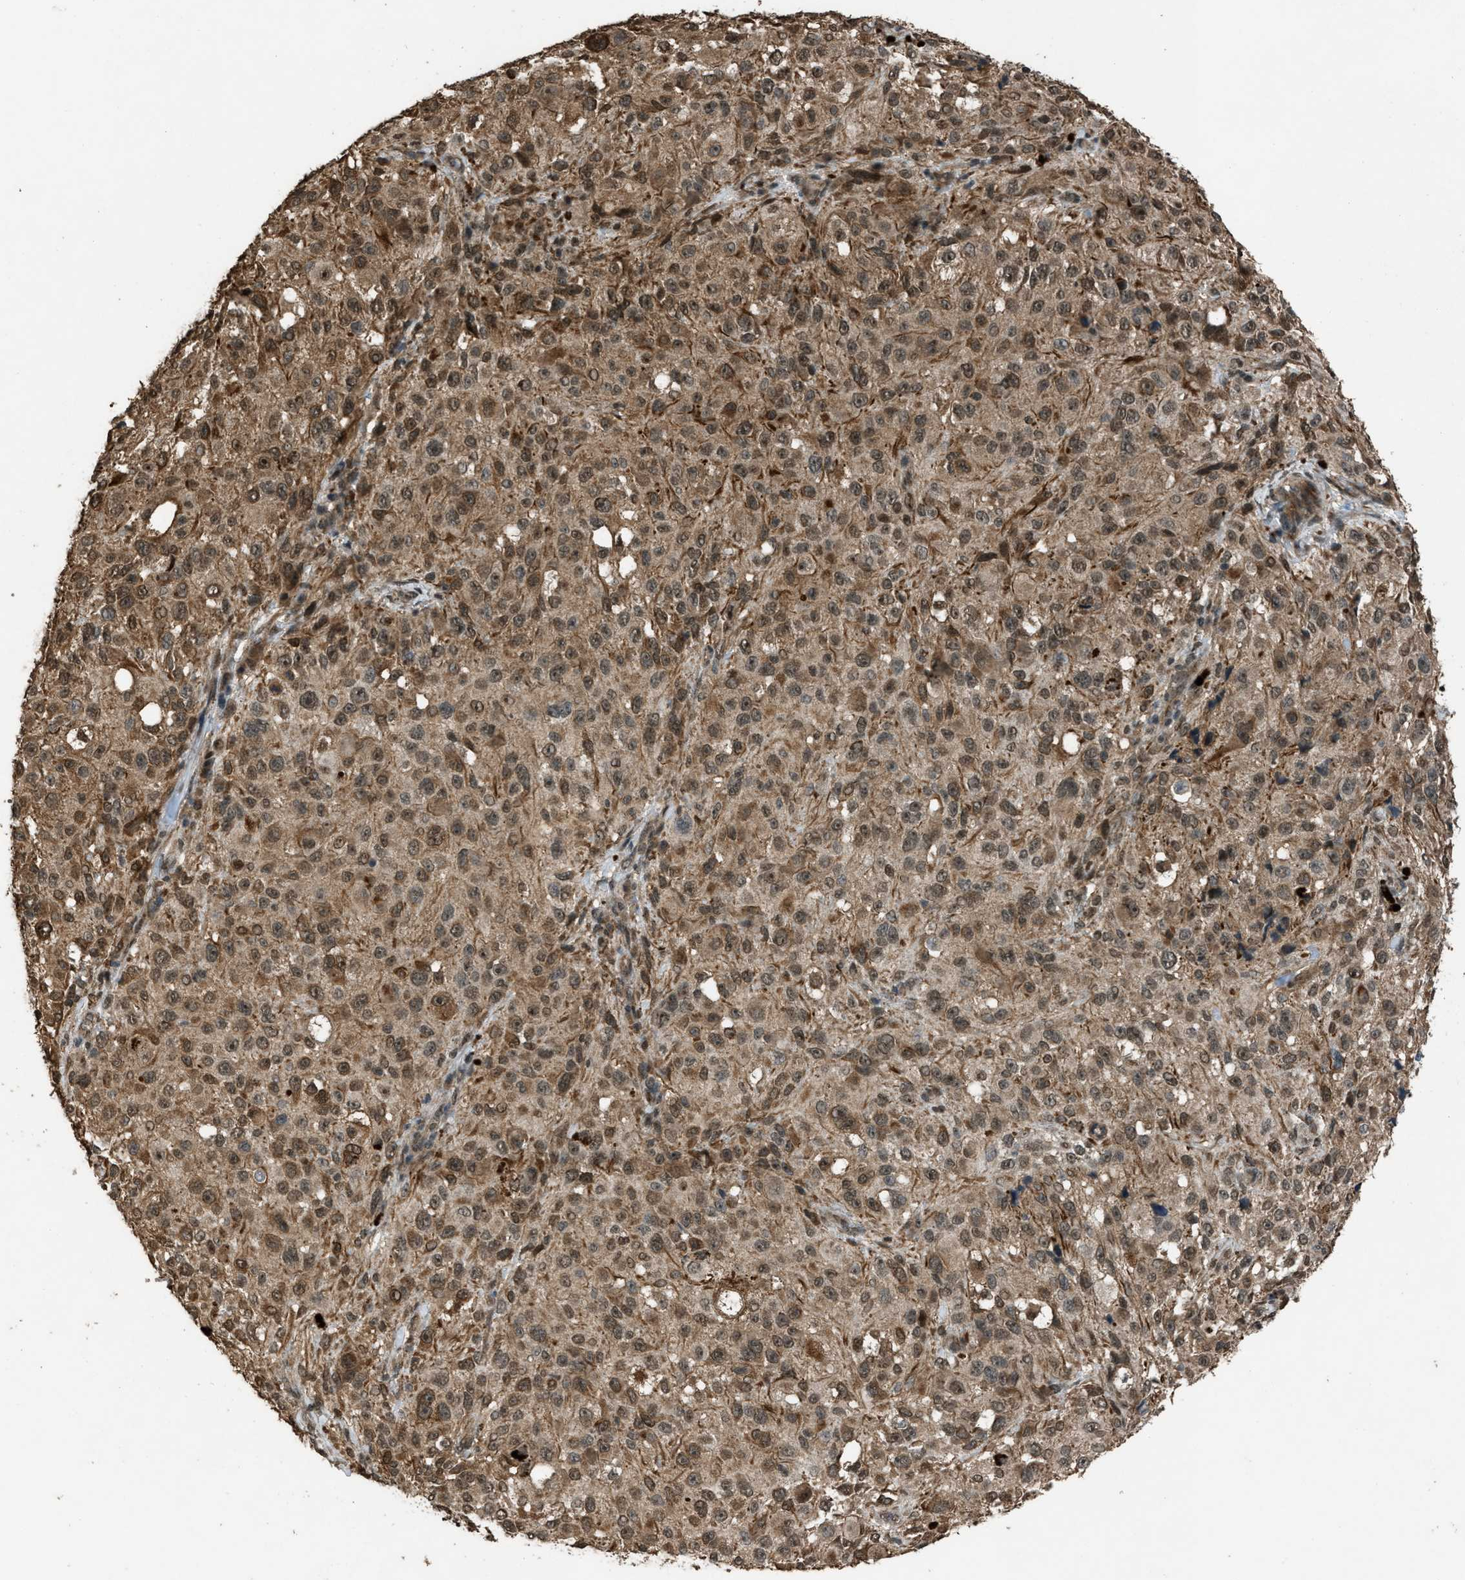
{"staining": {"intensity": "moderate", "quantity": ">75%", "location": "cytoplasmic/membranous,nuclear"}, "tissue": "melanoma", "cell_type": "Tumor cells", "image_type": "cancer", "snomed": [{"axis": "morphology", "description": "Necrosis, NOS"}, {"axis": "morphology", "description": "Malignant melanoma, NOS"}, {"axis": "topography", "description": "Skin"}], "caption": "Immunohistochemistry (IHC) micrograph of human malignant melanoma stained for a protein (brown), which shows medium levels of moderate cytoplasmic/membranous and nuclear staining in approximately >75% of tumor cells.", "gene": "SERTAD2", "patient": {"sex": "female", "age": 87}}